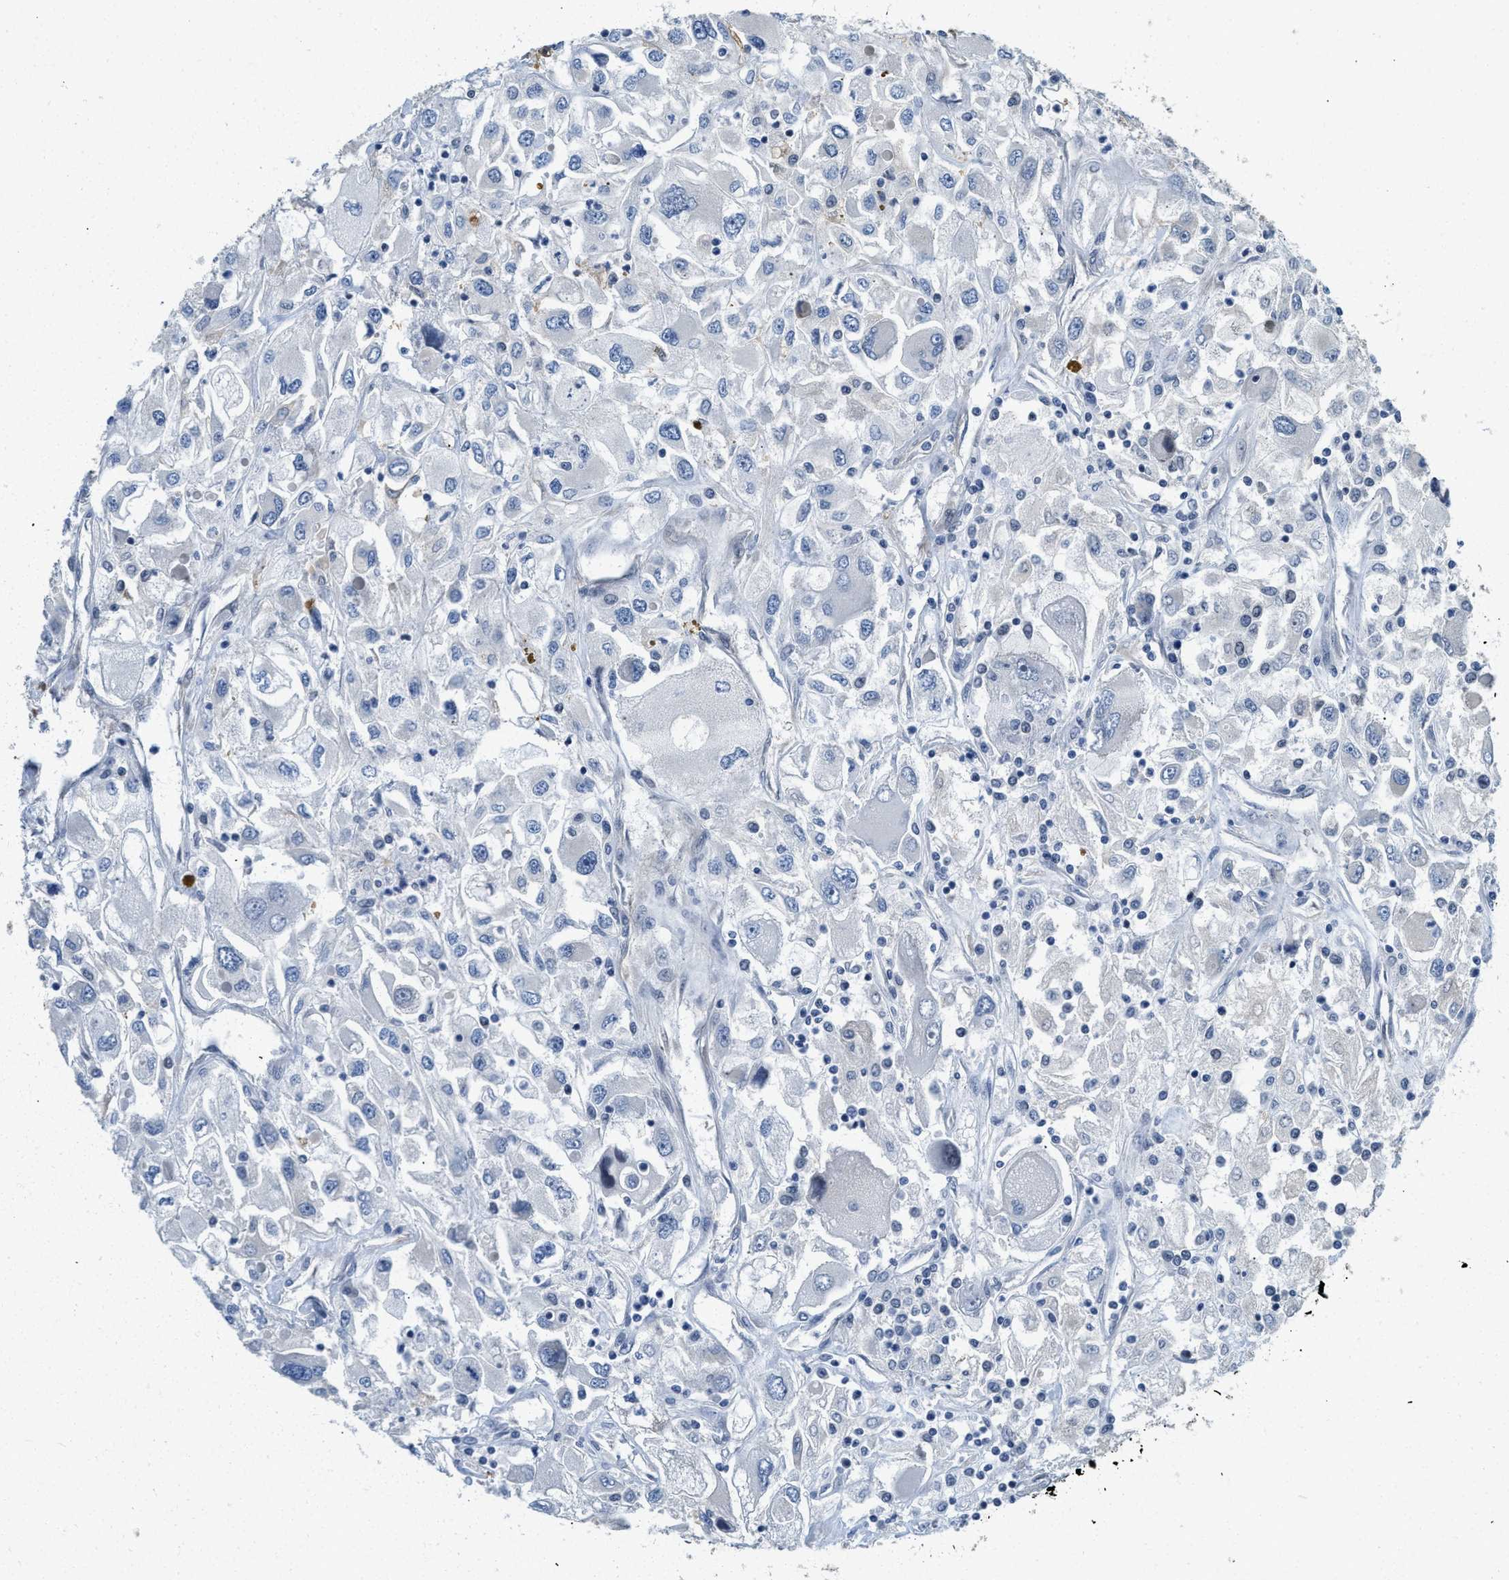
{"staining": {"intensity": "negative", "quantity": "none", "location": "none"}, "tissue": "renal cancer", "cell_type": "Tumor cells", "image_type": "cancer", "snomed": [{"axis": "morphology", "description": "Adenocarcinoma, NOS"}, {"axis": "topography", "description": "Kidney"}], "caption": "The histopathology image reveals no significant staining in tumor cells of renal cancer.", "gene": "TES", "patient": {"sex": "female", "age": 52}}